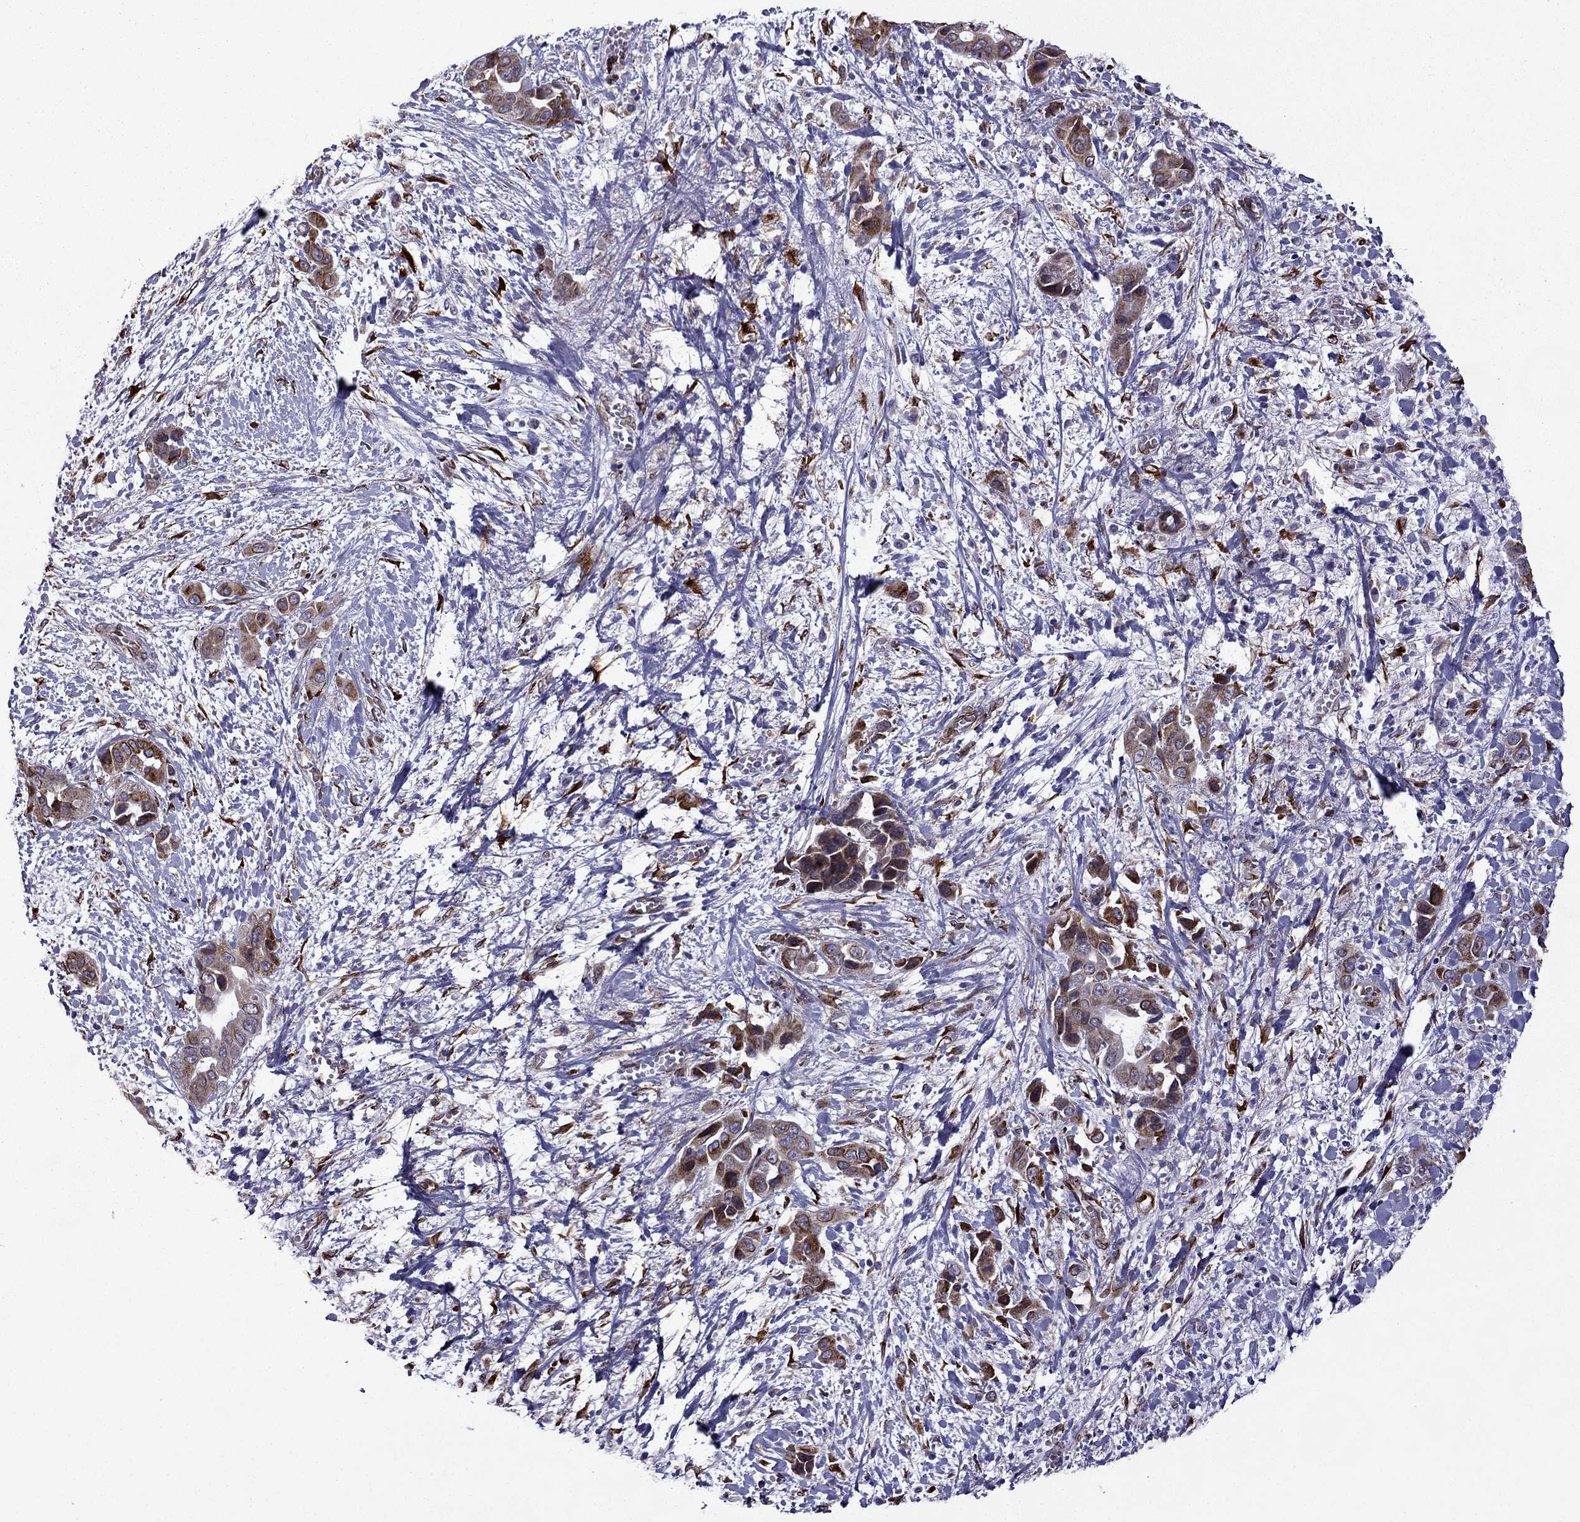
{"staining": {"intensity": "moderate", "quantity": "25%-75%", "location": "cytoplasmic/membranous"}, "tissue": "liver cancer", "cell_type": "Tumor cells", "image_type": "cancer", "snomed": [{"axis": "morphology", "description": "Cholangiocarcinoma"}, {"axis": "topography", "description": "Liver"}], "caption": "Cholangiocarcinoma (liver) stained for a protein demonstrates moderate cytoplasmic/membranous positivity in tumor cells.", "gene": "IKBIP", "patient": {"sex": "female", "age": 52}}